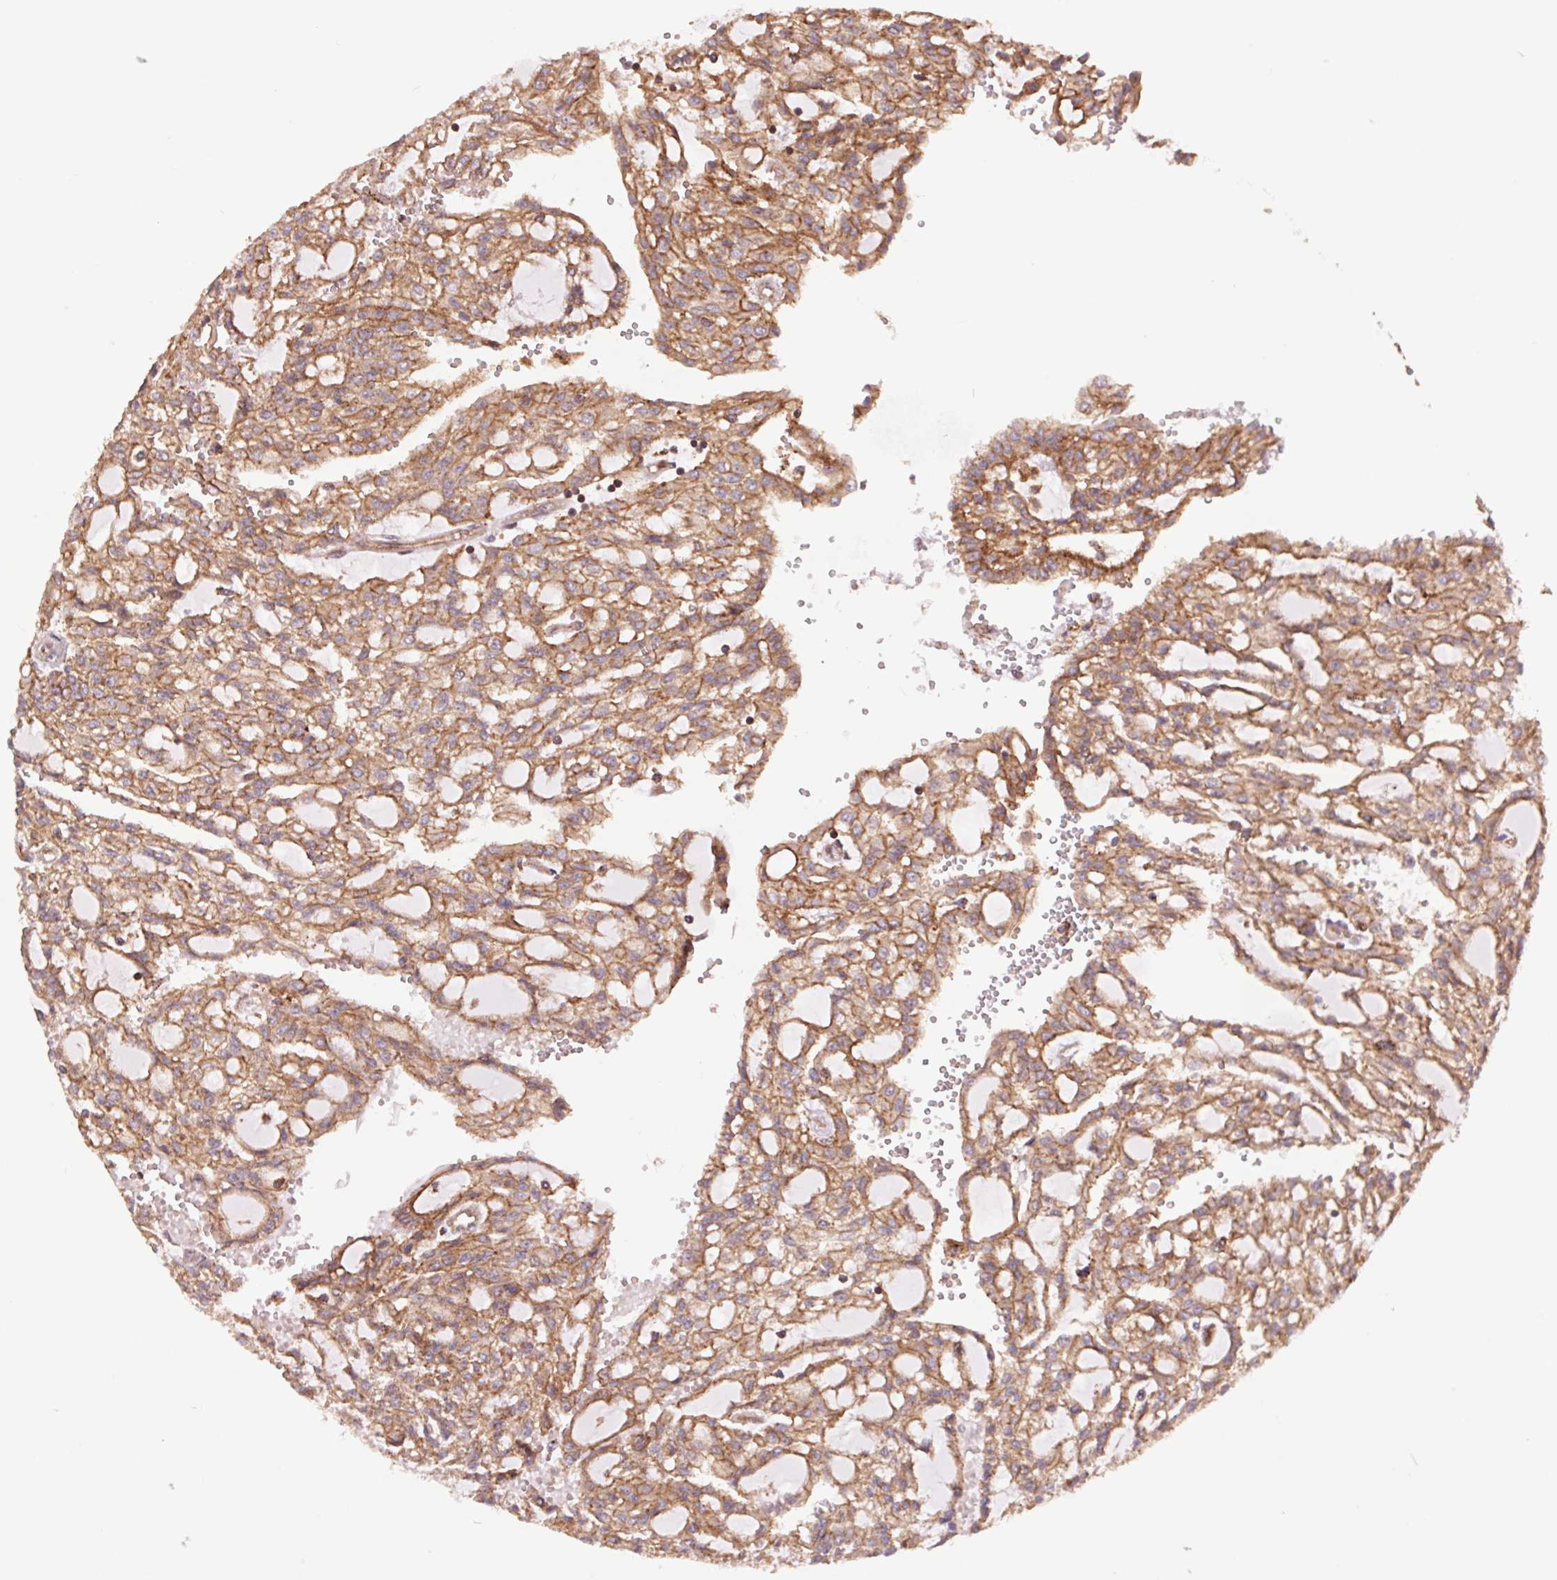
{"staining": {"intensity": "moderate", "quantity": ">75%", "location": "cytoplasmic/membranous"}, "tissue": "renal cancer", "cell_type": "Tumor cells", "image_type": "cancer", "snomed": [{"axis": "morphology", "description": "Adenocarcinoma, NOS"}, {"axis": "topography", "description": "Kidney"}], "caption": "Human renal cancer (adenocarcinoma) stained with a protein marker reveals moderate staining in tumor cells.", "gene": "CHMP4B", "patient": {"sex": "male", "age": 63}}